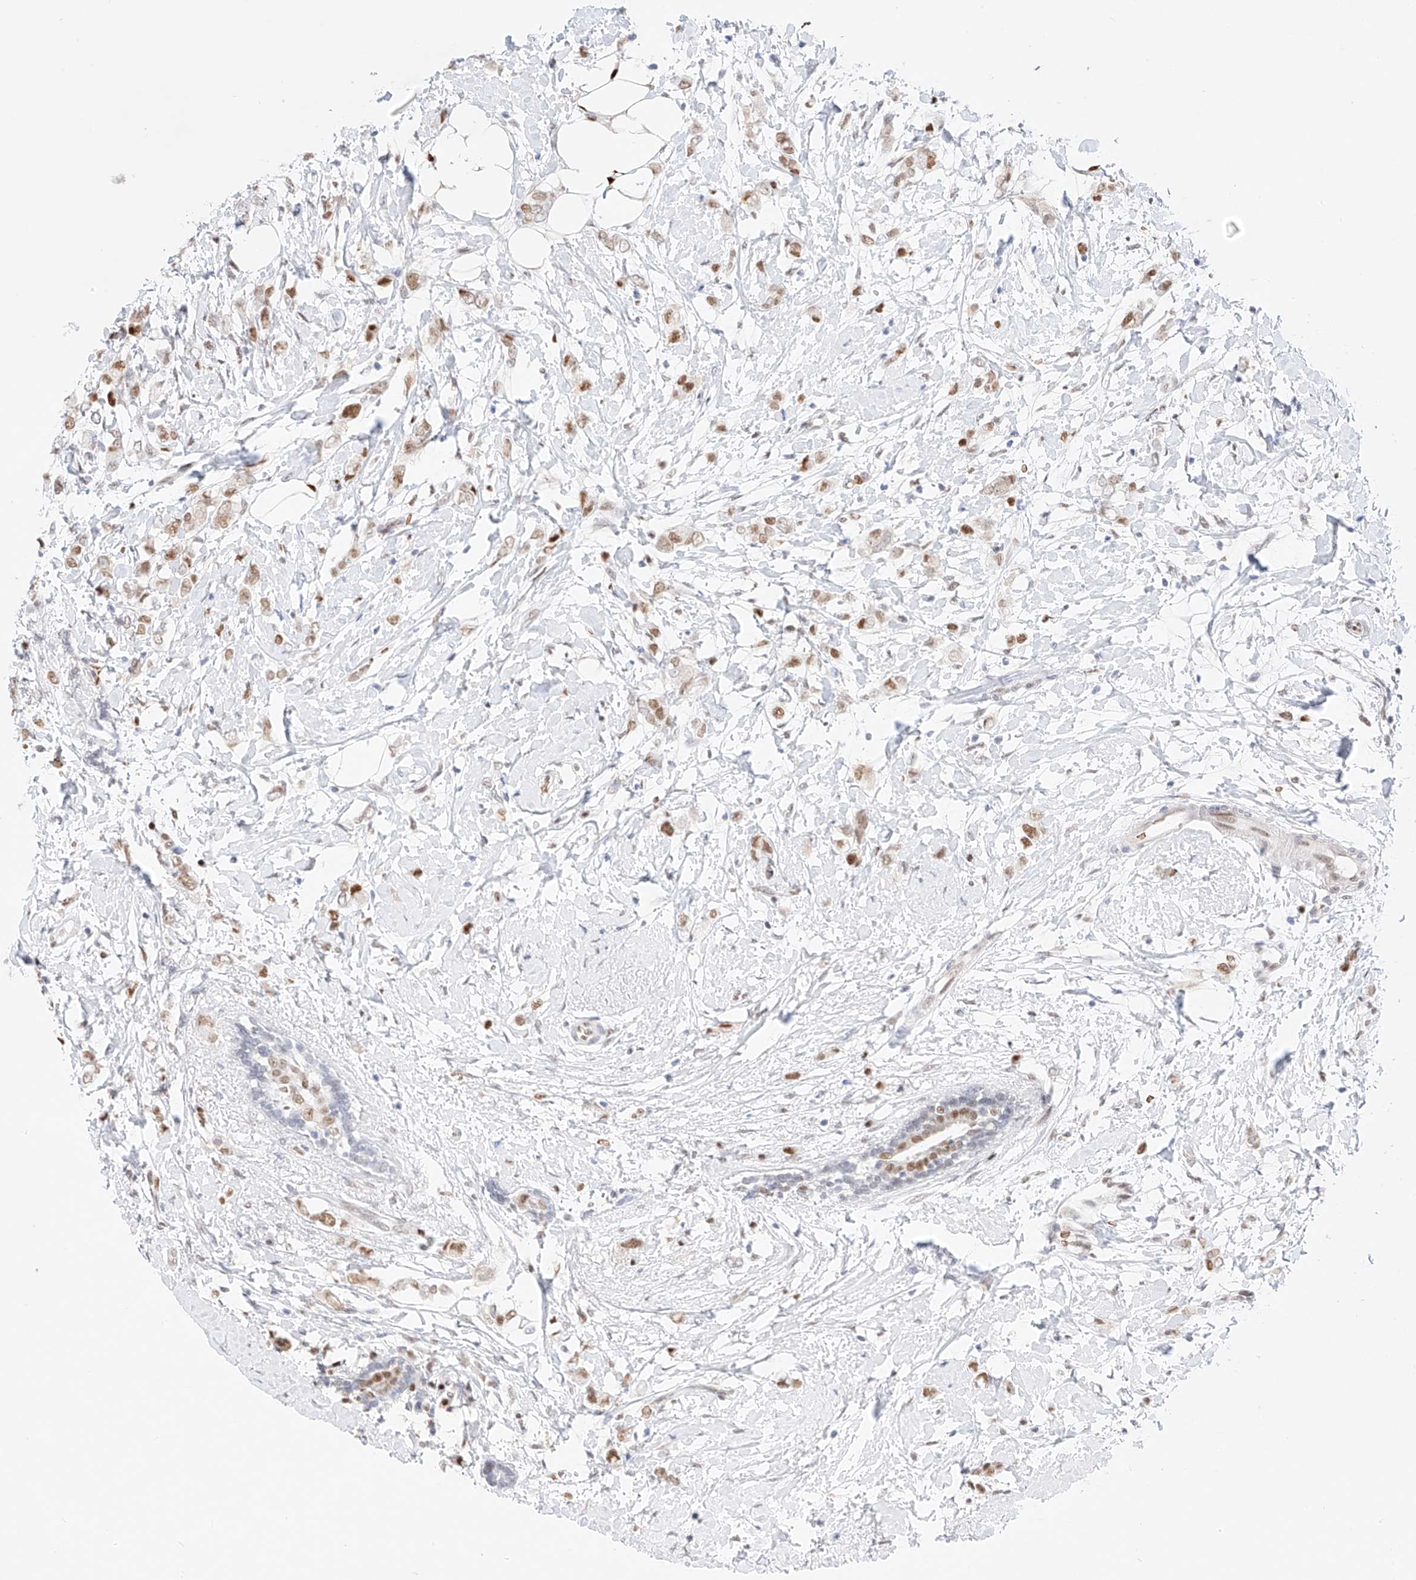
{"staining": {"intensity": "moderate", "quantity": ">75%", "location": "nuclear"}, "tissue": "breast cancer", "cell_type": "Tumor cells", "image_type": "cancer", "snomed": [{"axis": "morphology", "description": "Normal tissue, NOS"}, {"axis": "morphology", "description": "Lobular carcinoma"}, {"axis": "topography", "description": "Breast"}], "caption": "Immunohistochemical staining of breast lobular carcinoma displays moderate nuclear protein expression in about >75% of tumor cells.", "gene": "APIP", "patient": {"sex": "female", "age": 47}}